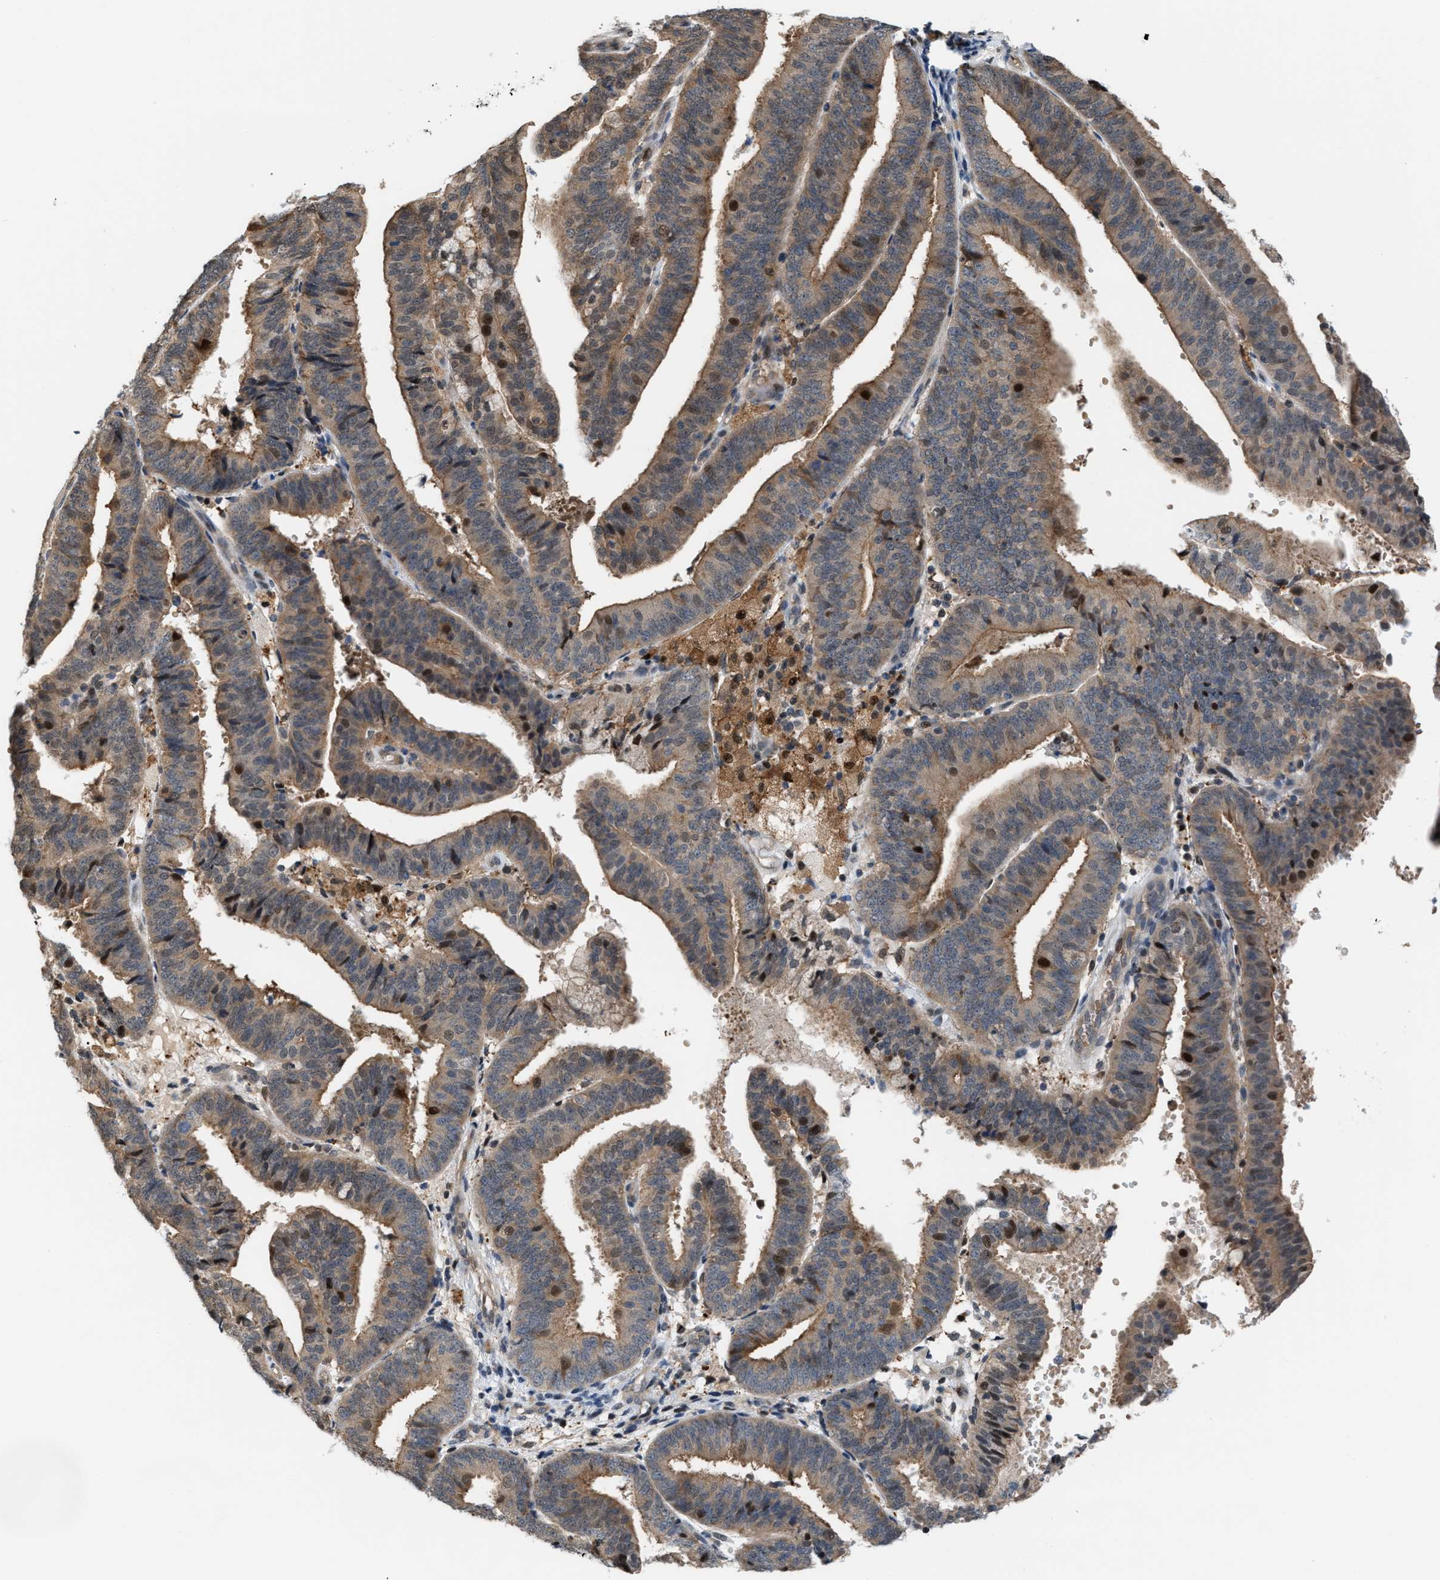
{"staining": {"intensity": "weak", "quantity": ">75%", "location": "cytoplasmic/membranous,nuclear"}, "tissue": "endometrial cancer", "cell_type": "Tumor cells", "image_type": "cancer", "snomed": [{"axis": "morphology", "description": "Adenocarcinoma, NOS"}, {"axis": "topography", "description": "Endometrium"}], "caption": "Brown immunohistochemical staining in human adenocarcinoma (endometrial) exhibits weak cytoplasmic/membranous and nuclear positivity in about >75% of tumor cells.", "gene": "RFFL", "patient": {"sex": "female", "age": 63}}